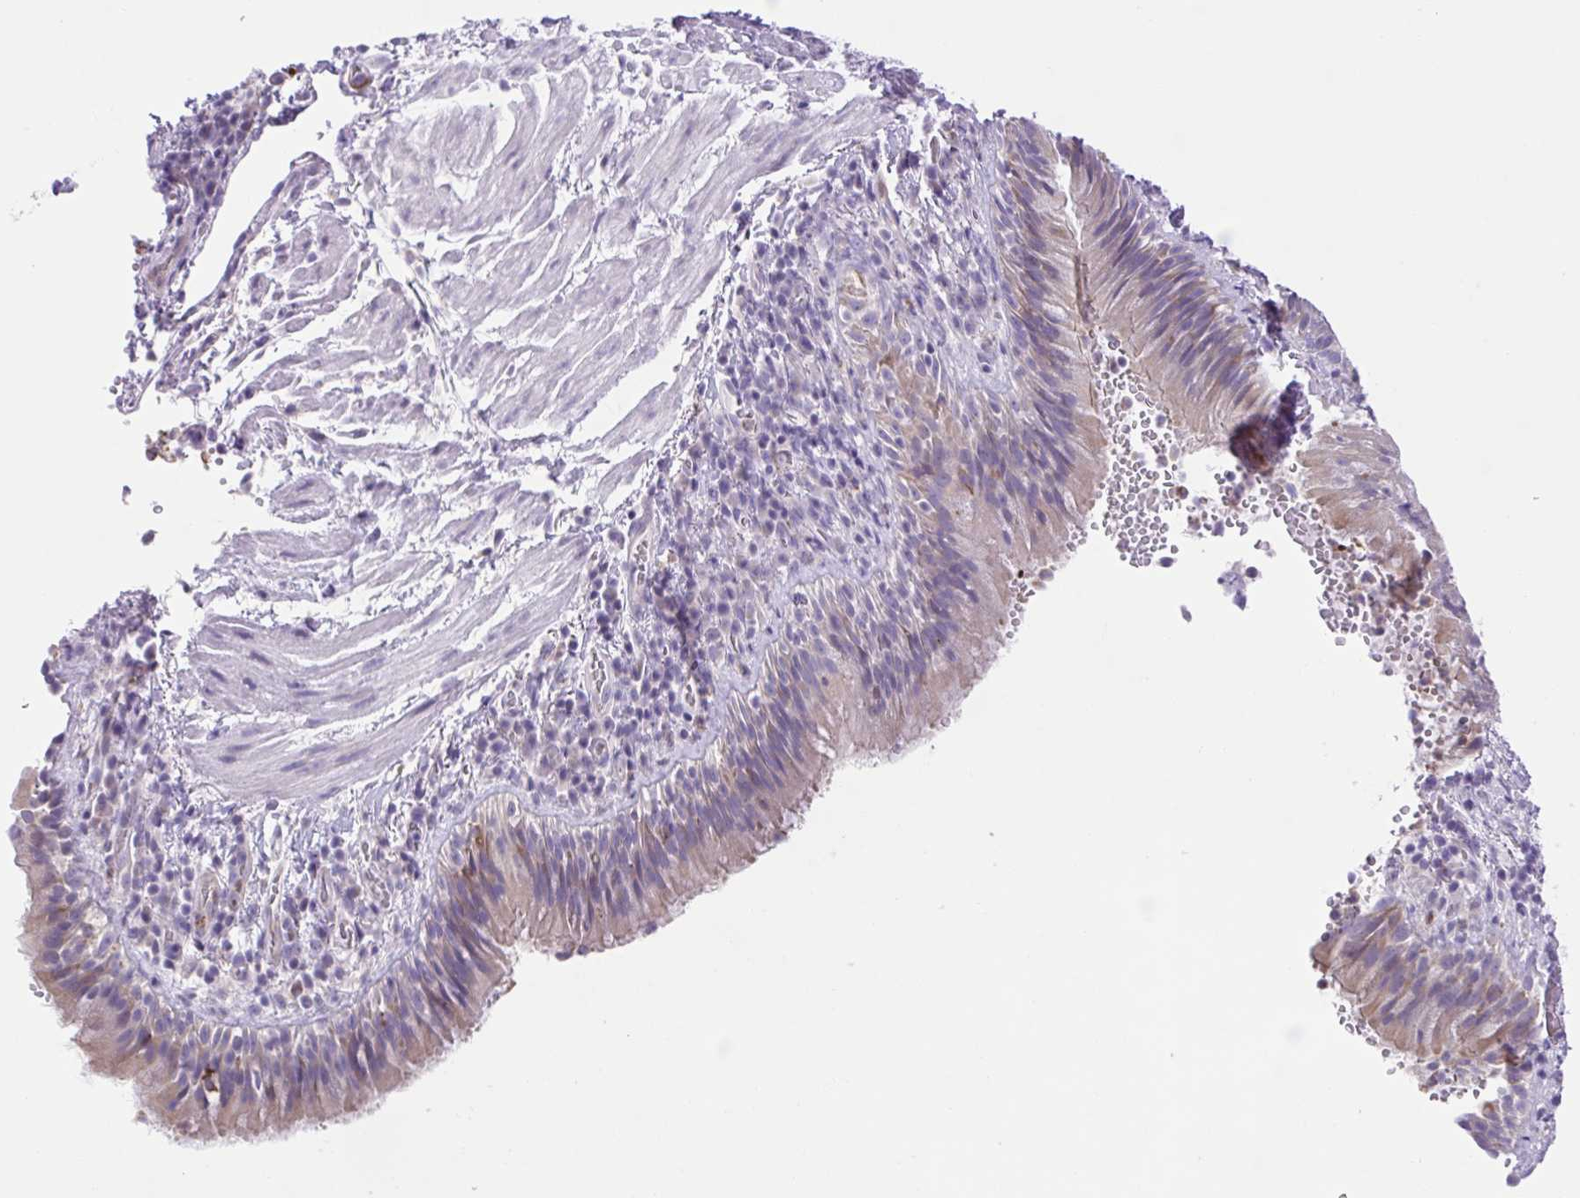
{"staining": {"intensity": "weak", "quantity": "25%-75%", "location": "cytoplasmic/membranous"}, "tissue": "bronchus", "cell_type": "Respiratory epithelial cells", "image_type": "normal", "snomed": [{"axis": "morphology", "description": "Normal tissue, NOS"}, {"axis": "topography", "description": "Lymph node"}, {"axis": "topography", "description": "Bronchus"}], "caption": "Human bronchus stained for a protein (brown) demonstrates weak cytoplasmic/membranous positive positivity in approximately 25%-75% of respiratory epithelial cells.", "gene": "FAM177B", "patient": {"sex": "male", "age": 56}}